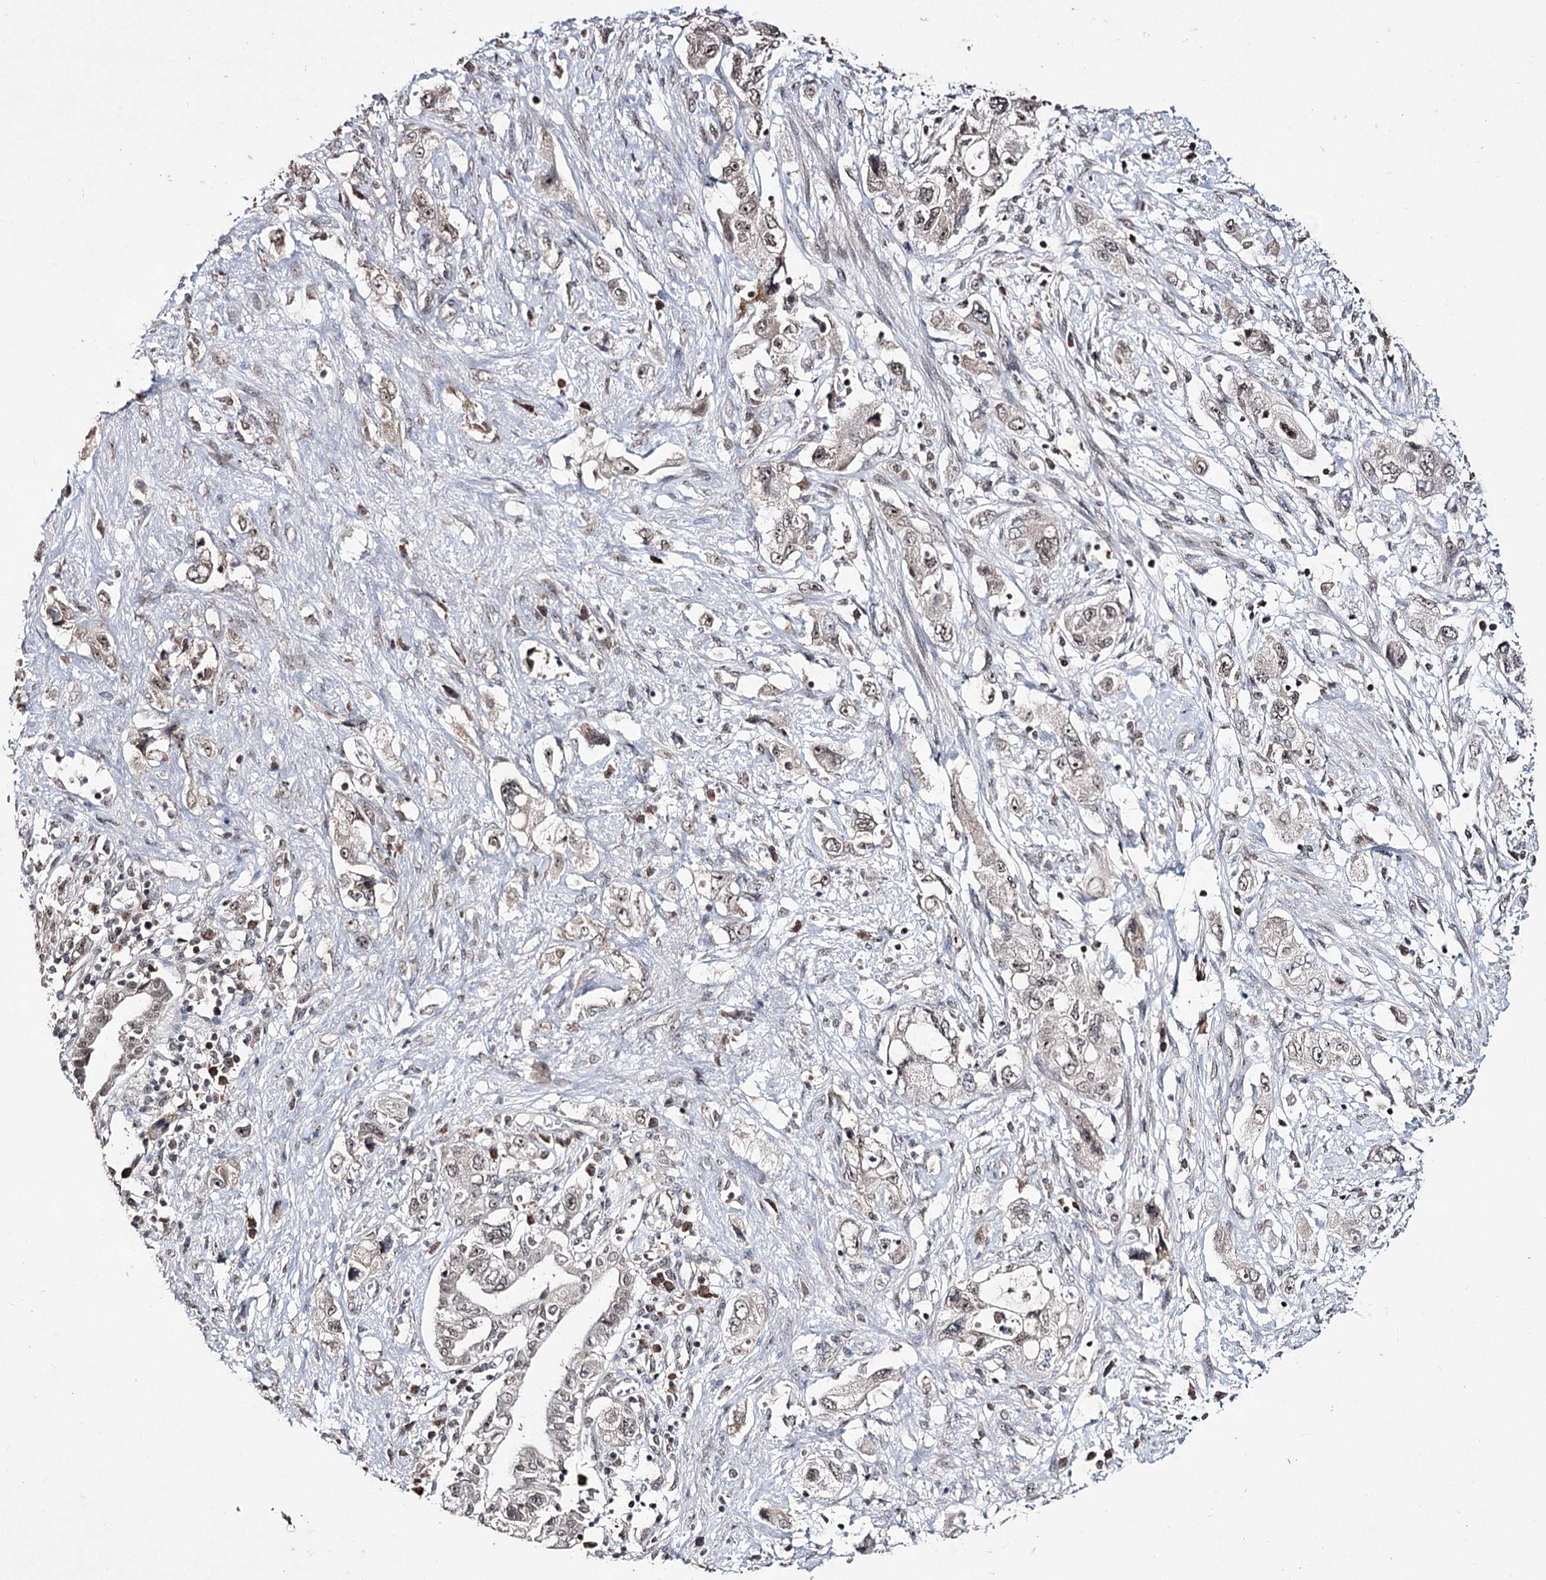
{"staining": {"intensity": "weak", "quantity": "25%-75%", "location": "cytoplasmic/membranous,nuclear"}, "tissue": "pancreatic cancer", "cell_type": "Tumor cells", "image_type": "cancer", "snomed": [{"axis": "morphology", "description": "Adenocarcinoma, NOS"}, {"axis": "topography", "description": "Pancreas"}], "caption": "A micrograph showing weak cytoplasmic/membranous and nuclear staining in approximately 25%-75% of tumor cells in pancreatic cancer, as visualized by brown immunohistochemical staining.", "gene": "VGLL4", "patient": {"sex": "female", "age": 73}}